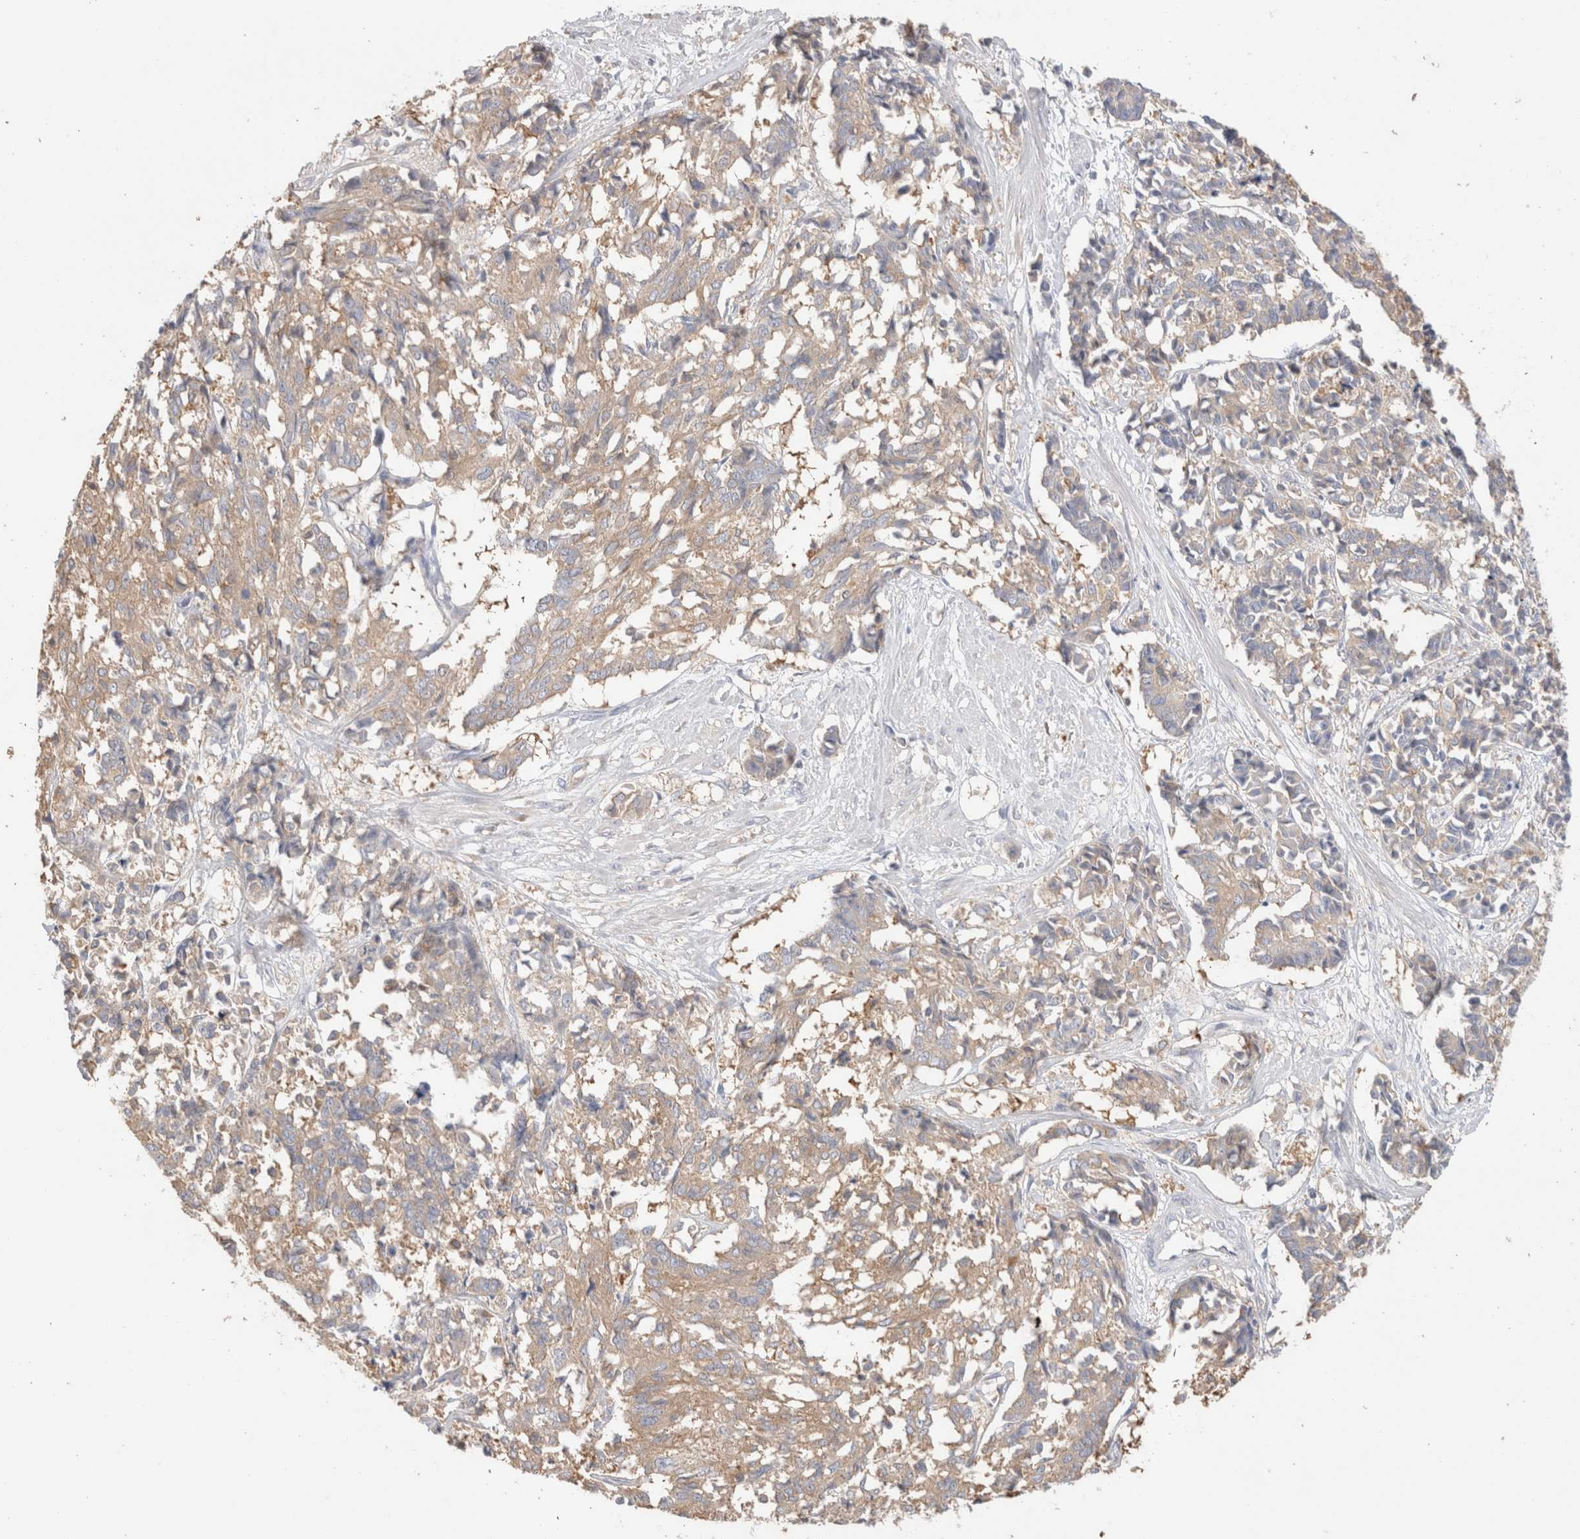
{"staining": {"intensity": "weak", "quantity": ">75%", "location": "cytoplasmic/membranous"}, "tissue": "cervical cancer", "cell_type": "Tumor cells", "image_type": "cancer", "snomed": [{"axis": "morphology", "description": "Squamous cell carcinoma, NOS"}, {"axis": "topography", "description": "Cervix"}], "caption": "Approximately >75% of tumor cells in squamous cell carcinoma (cervical) exhibit weak cytoplasmic/membranous protein staining as visualized by brown immunohistochemical staining.", "gene": "CAPN2", "patient": {"sex": "female", "age": 35}}